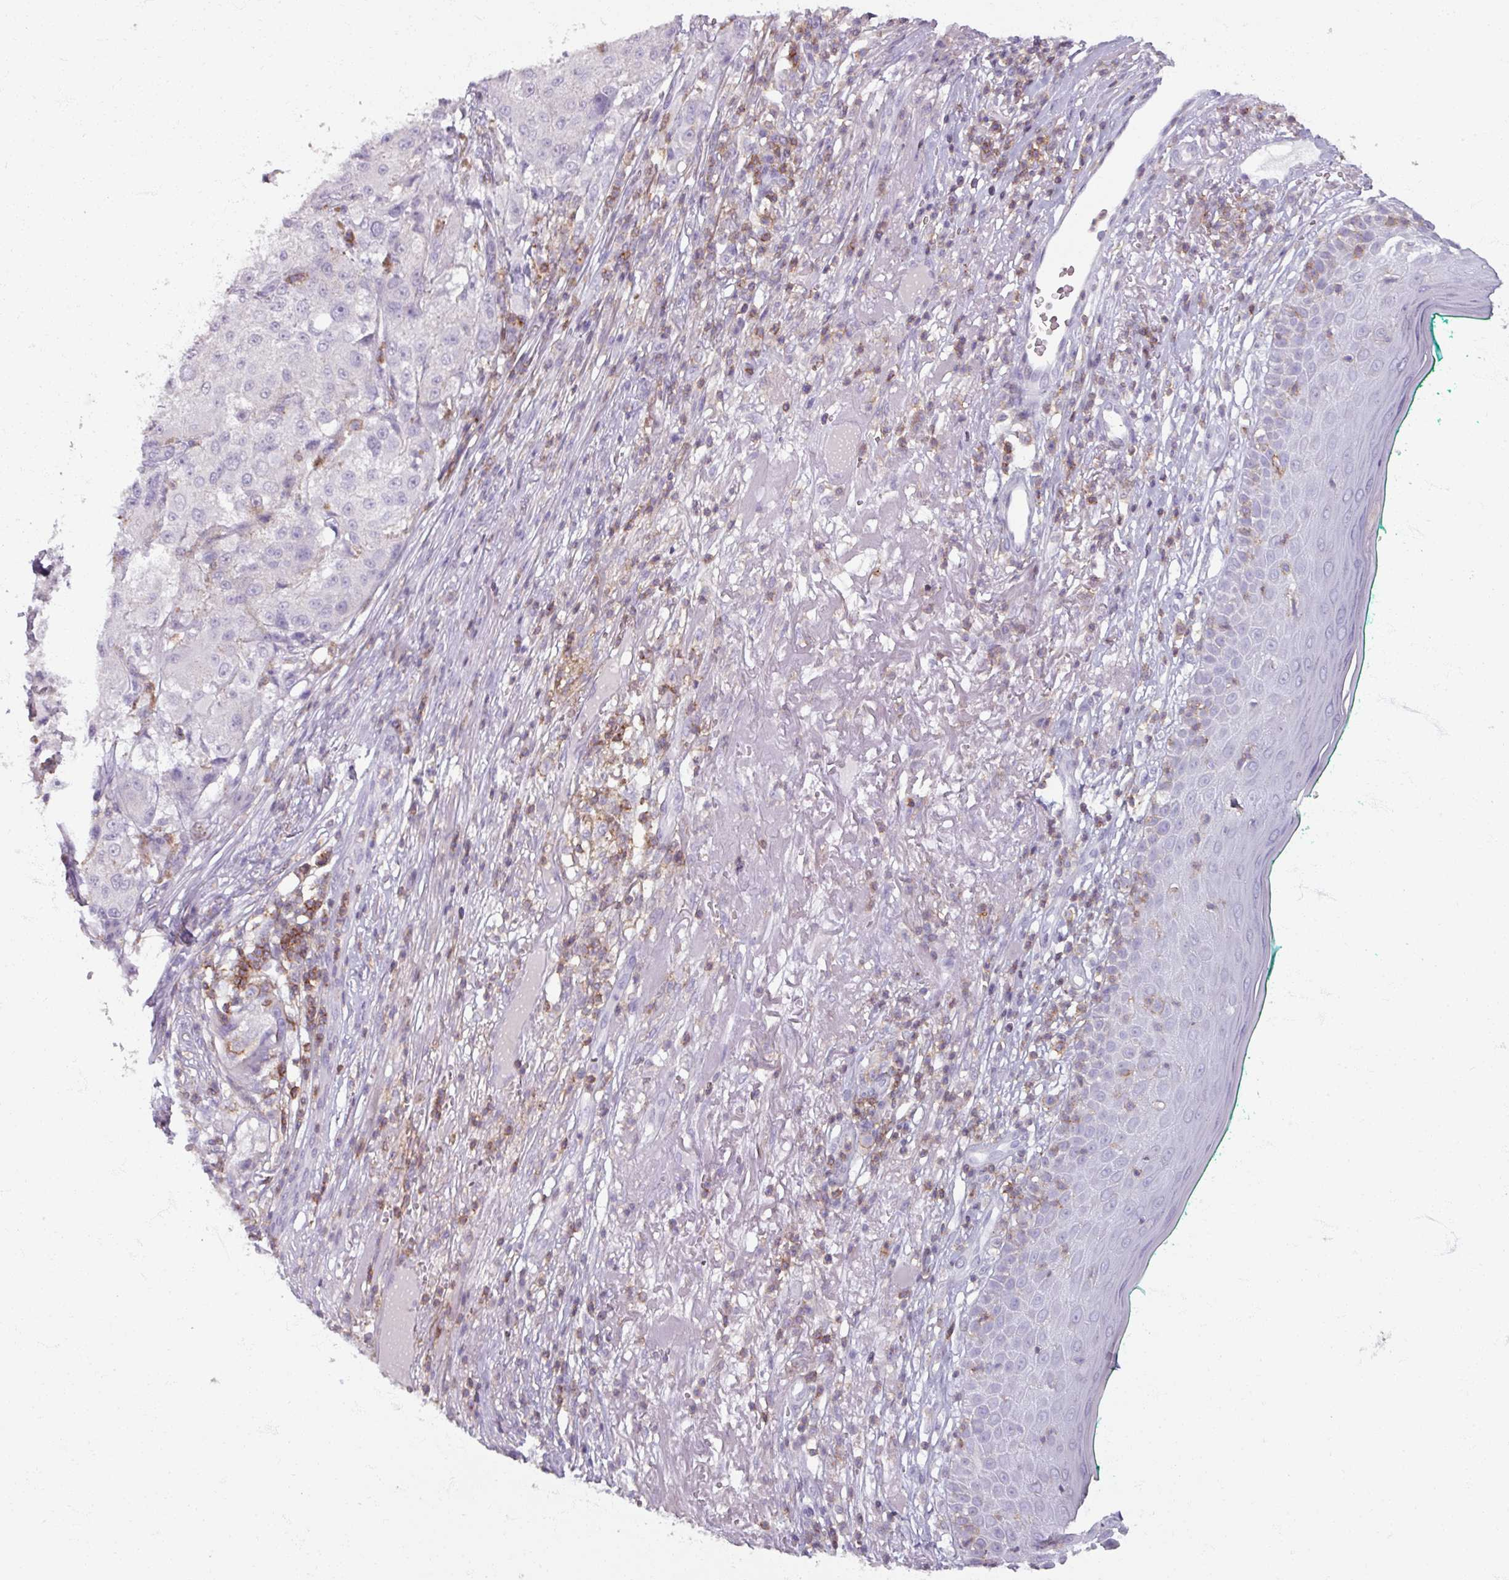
{"staining": {"intensity": "negative", "quantity": "none", "location": "none"}, "tissue": "melanoma", "cell_type": "Tumor cells", "image_type": "cancer", "snomed": [{"axis": "morphology", "description": "Necrosis, NOS"}, {"axis": "morphology", "description": "Malignant melanoma, NOS"}, {"axis": "topography", "description": "Skin"}], "caption": "Immunohistochemistry (IHC) of malignant melanoma exhibits no staining in tumor cells.", "gene": "PTPRC", "patient": {"sex": "female", "age": 87}}